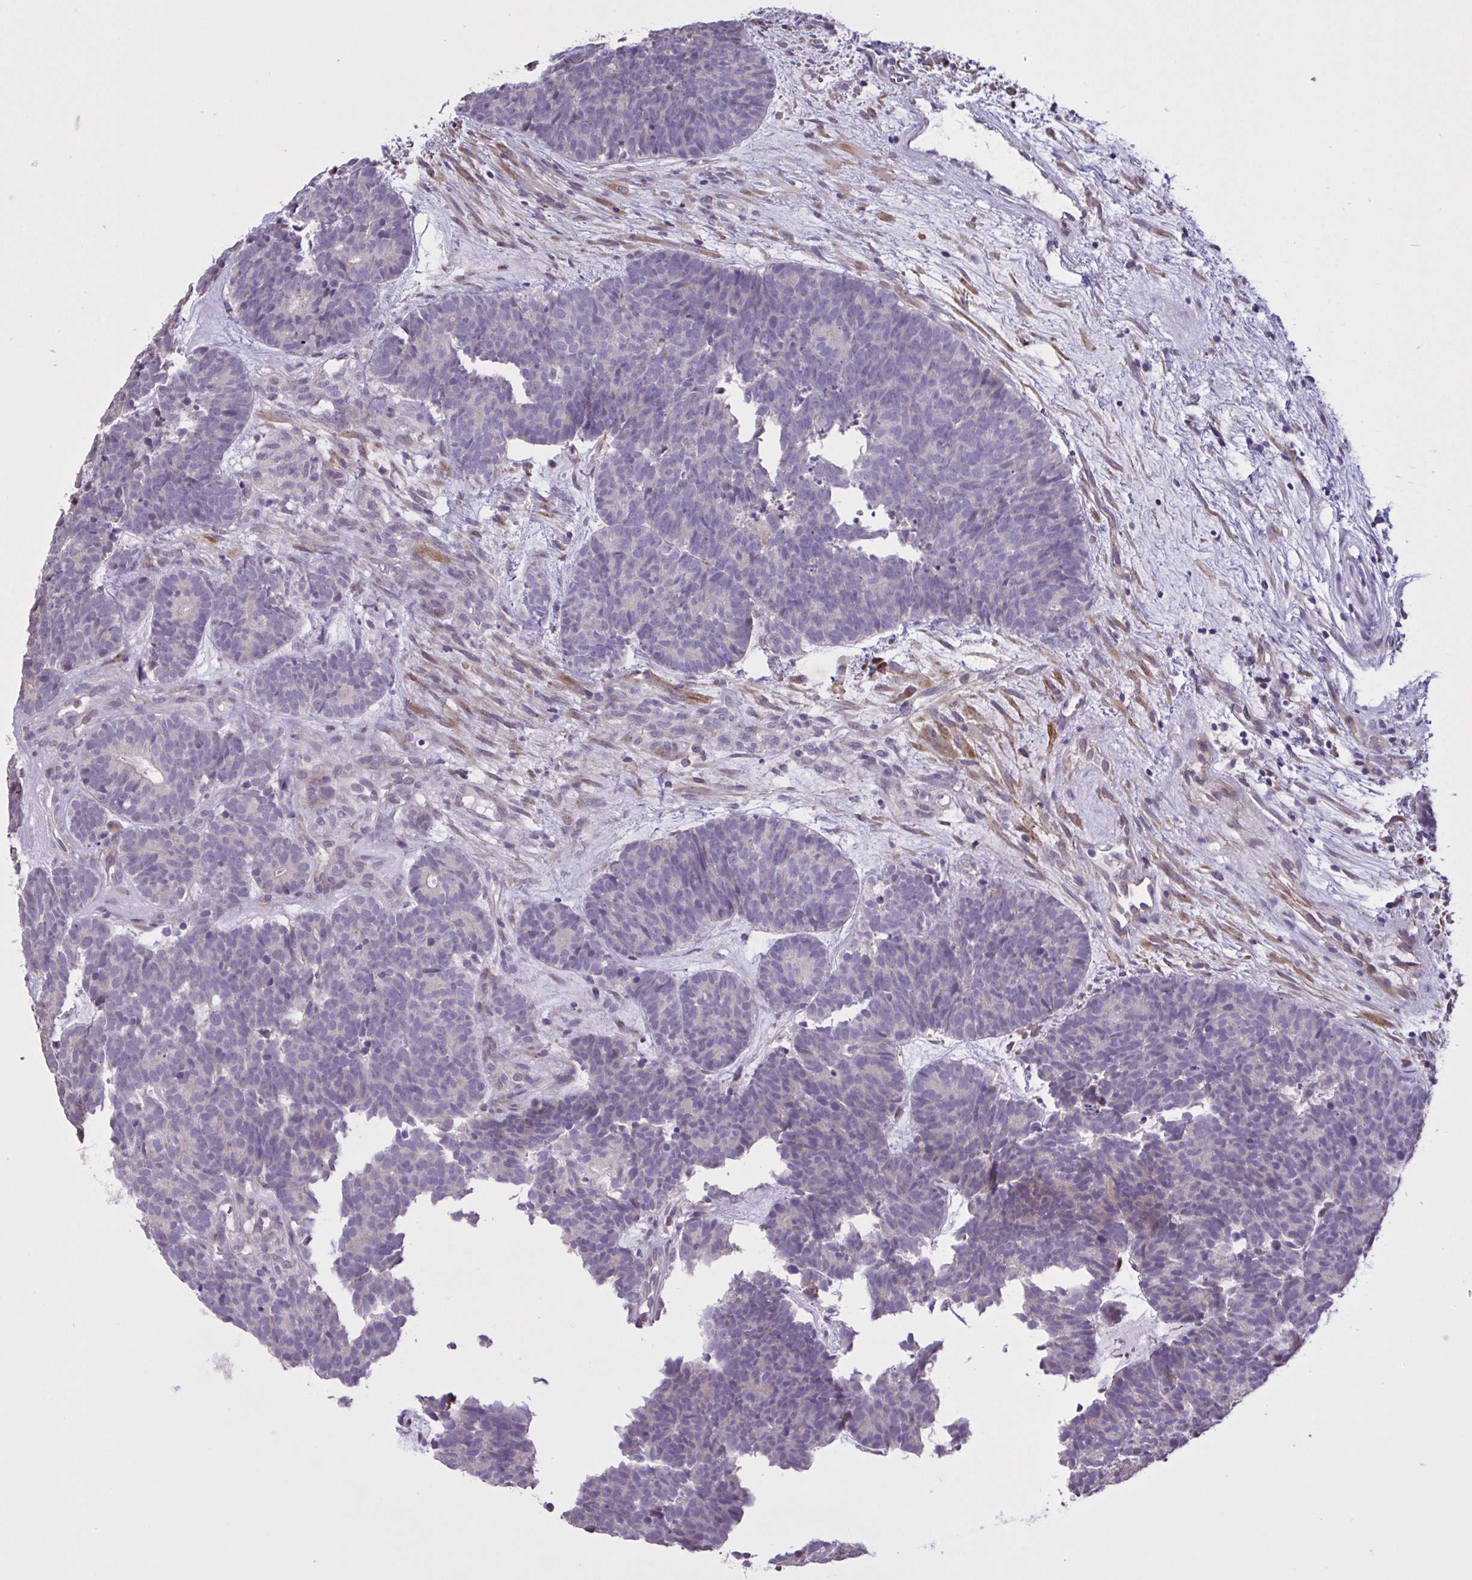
{"staining": {"intensity": "negative", "quantity": "none", "location": "none"}, "tissue": "head and neck cancer", "cell_type": "Tumor cells", "image_type": "cancer", "snomed": [{"axis": "morphology", "description": "Adenocarcinoma, NOS"}, {"axis": "topography", "description": "Head-Neck"}], "caption": "This photomicrograph is of head and neck cancer stained with immunohistochemistry (IHC) to label a protein in brown with the nuclei are counter-stained blue. There is no staining in tumor cells. Brightfield microscopy of immunohistochemistry (IHC) stained with DAB (brown) and hematoxylin (blue), captured at high magnification.", "gene": "MRGPRX2", "patient": {"sex": "female", "age": 81}}